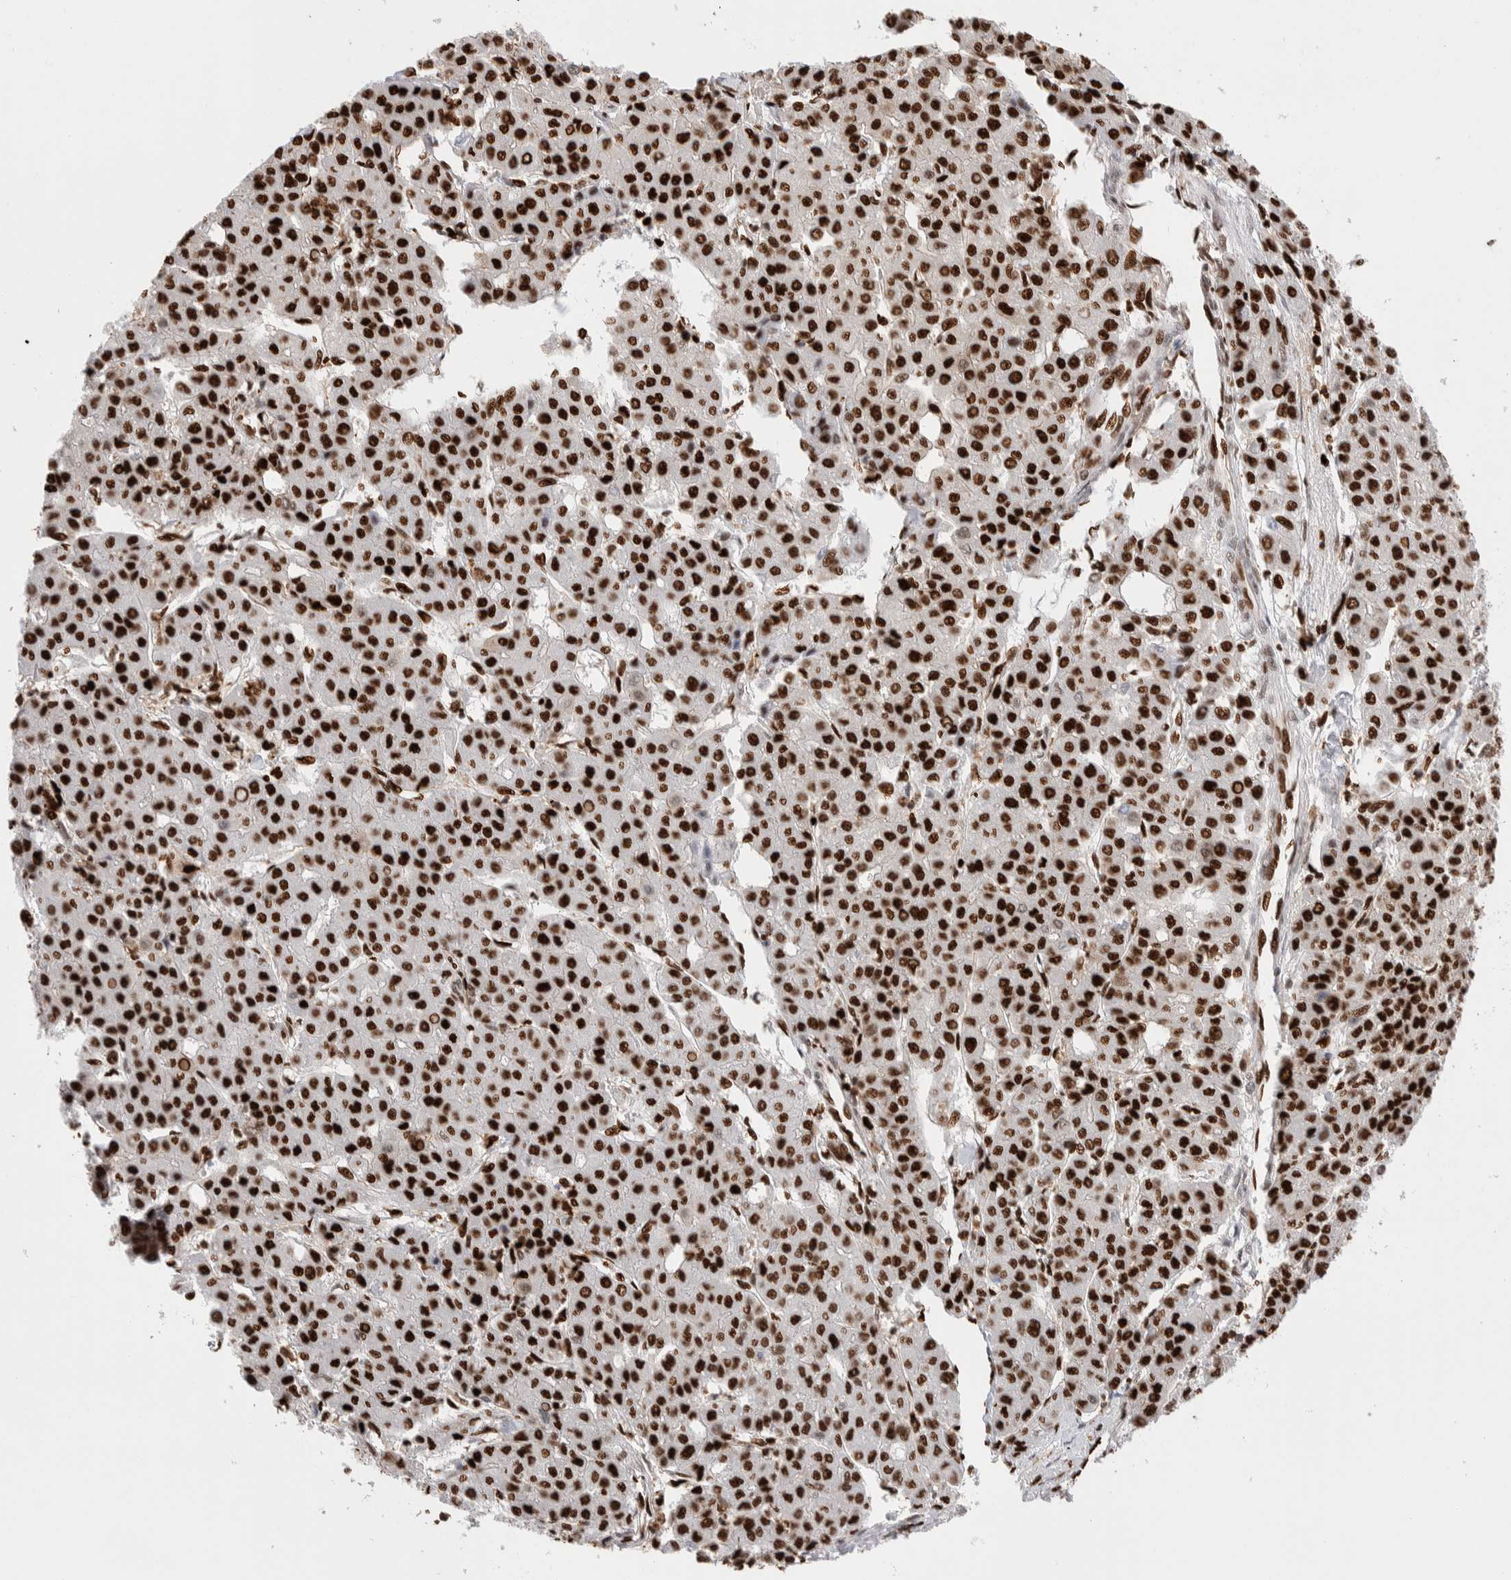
{"staining": {"intensity": "strong", "quantity": ">75%", "location": "nuclear"}, "tissue": "liver cancer", "cell_type": "Tumor cells", "image_type": "cancer", "snomed": [{"axis": "morphology", "description": "Carcinoma, Hepatocellular, NOS"}, {"axis": "topography", "description": "Liver"}], "caption": "Liver cancer (hepatocellular carcinoma) stained with DAB immunohistochemistry displays high levels of strong nuclear positivity in approximately >75% of tumor cells. The protein of interest is stained brown, and the nuclei are stained in blue (DAB IHC with brightfield microscopy, high magnification).", "gene": "RNASEK-C17orf49", "patient": {"sex": "male", "age": 65}}